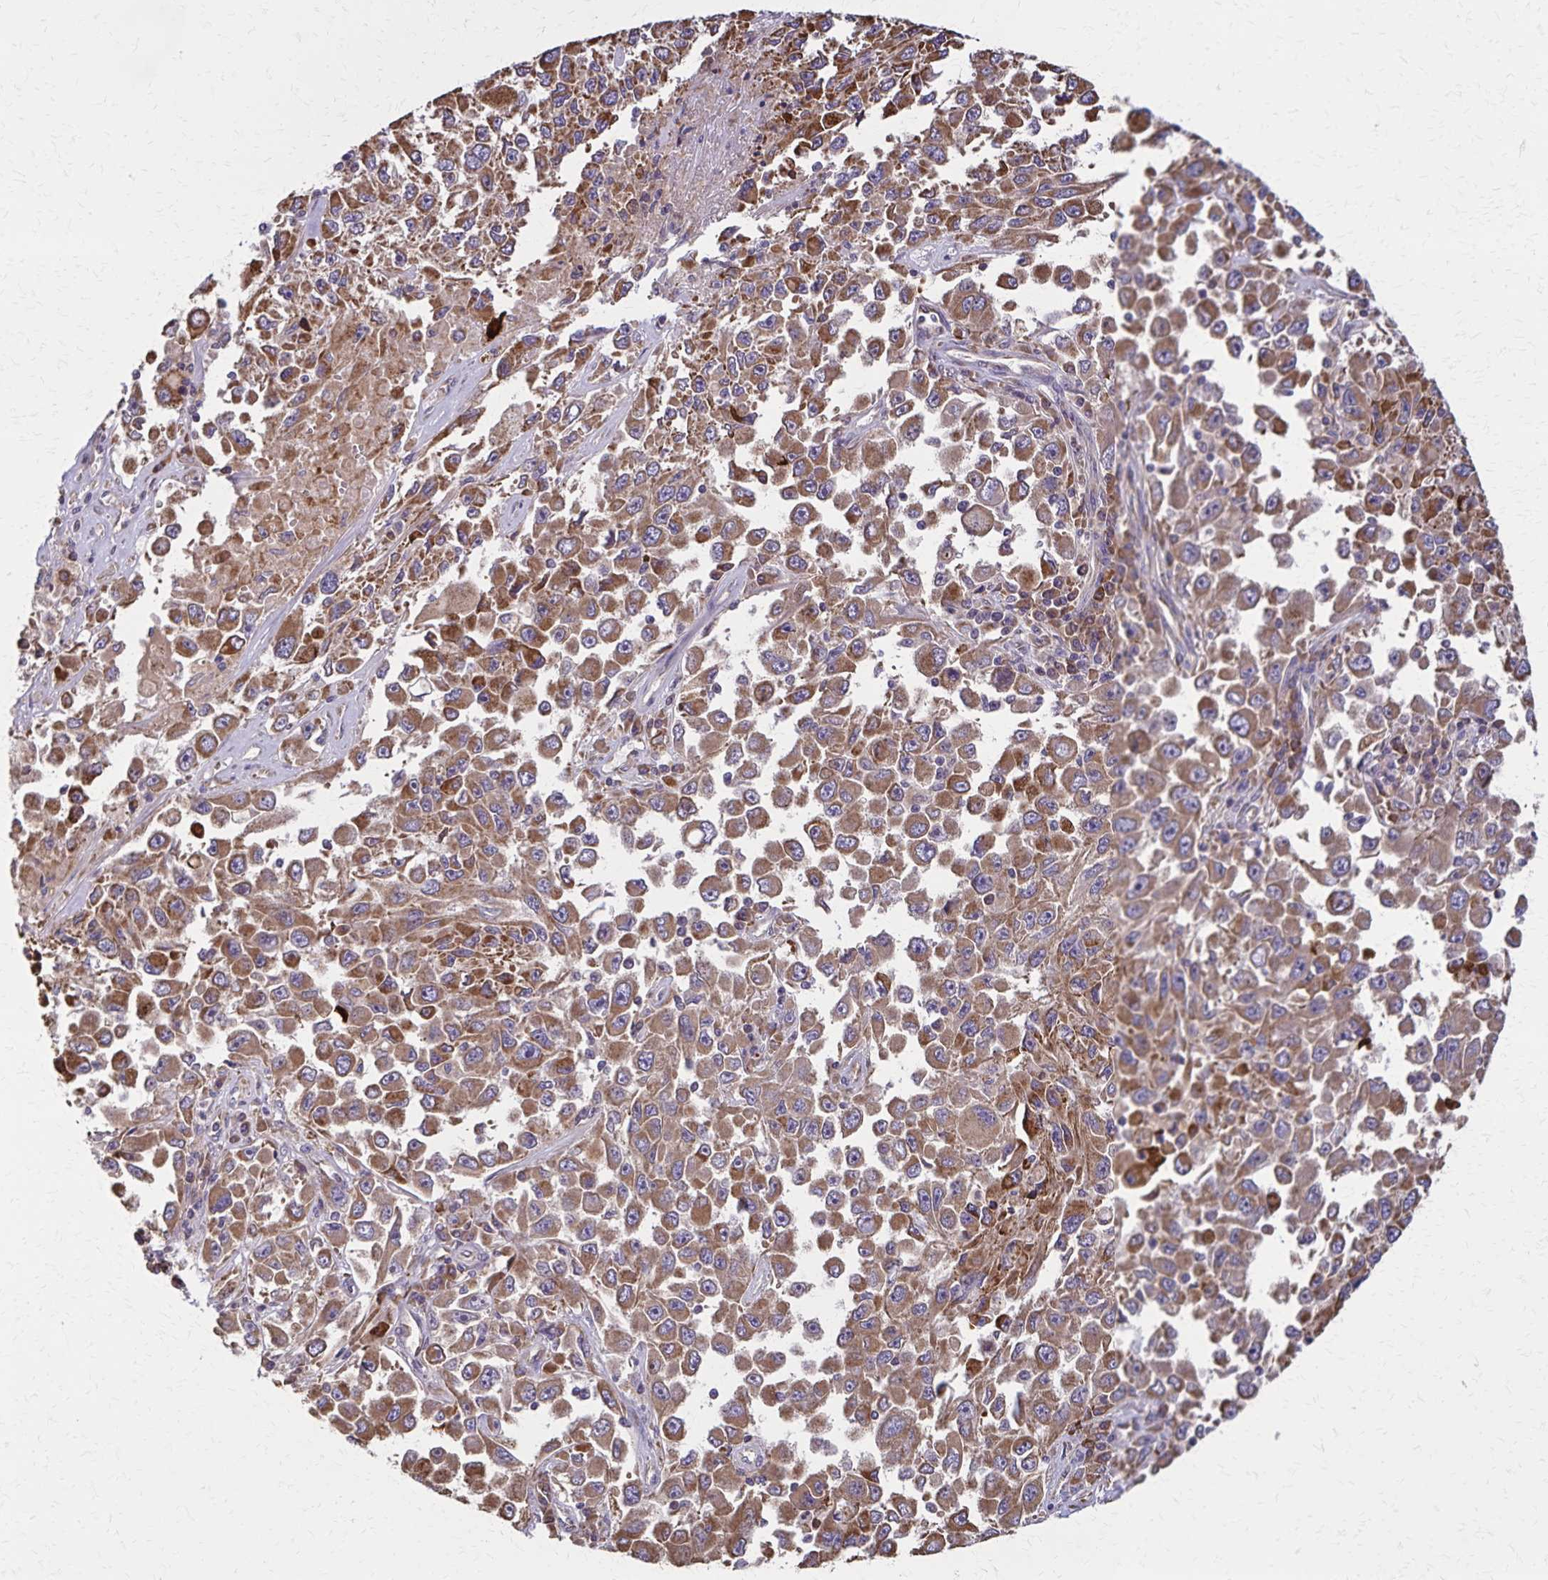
{"staining": {"intensity": "moderate", "quantity": ">75%", "location": "cytoplasmic/membranous"}, "tissue": "melanoma", "cell_type": "Tumor cells", "image_type": "cancer", "snomed": [{"axis": "morphology", "description": "Malignant melanoma, Metastatic site"}, {"axis": "topography", "description": "Lymph node"}], "caption": "A micrograph showing moderate cytoplasmic/membranous positivity in approximately >75% of tumor cells in melanoma, as visualized by brown immunohistochemical staining.", "gene": "RNF10", "patient": {"sex": "female", "age": 67}}